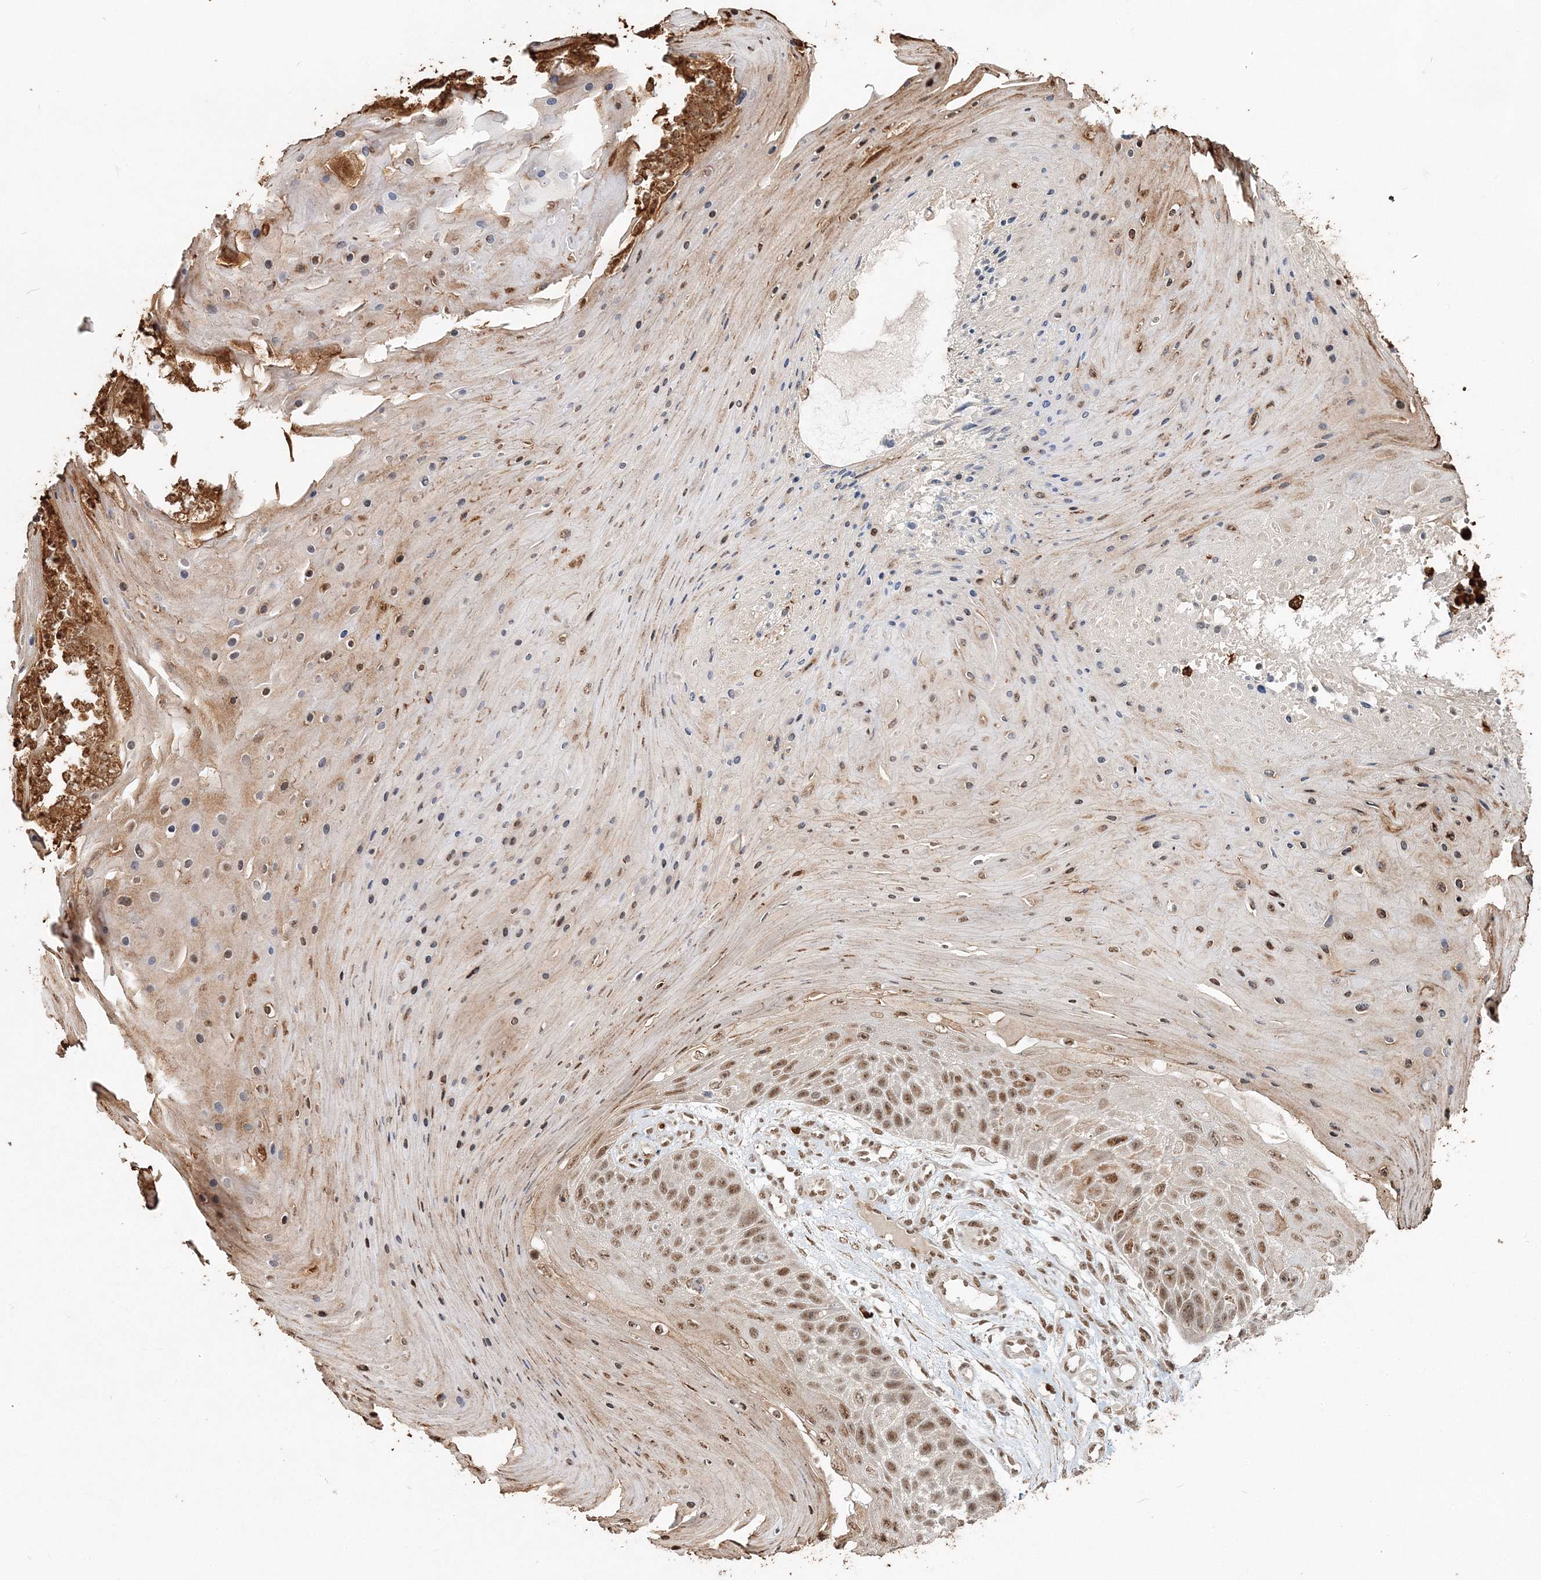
{"staining": {"intensity": "moderate", "quantity": ">75%", "location": "nuclear"}, "tissue": "skin cancer", "cell_type": "Tumor cells", "image_type": "cancer", "snomed": [{"axis": "morphology", "description": "Squamous cell carcinoma, NOS"}, {"axis": "topography", "description": "Skin"}], "caption": "Skin cancer stained with DAB IHC reveals medium levels of moderate nuclear expression in about >75% of tumor cells.", "gene": "QRICH1", "patient": {"sex": "female", "age": 88}}